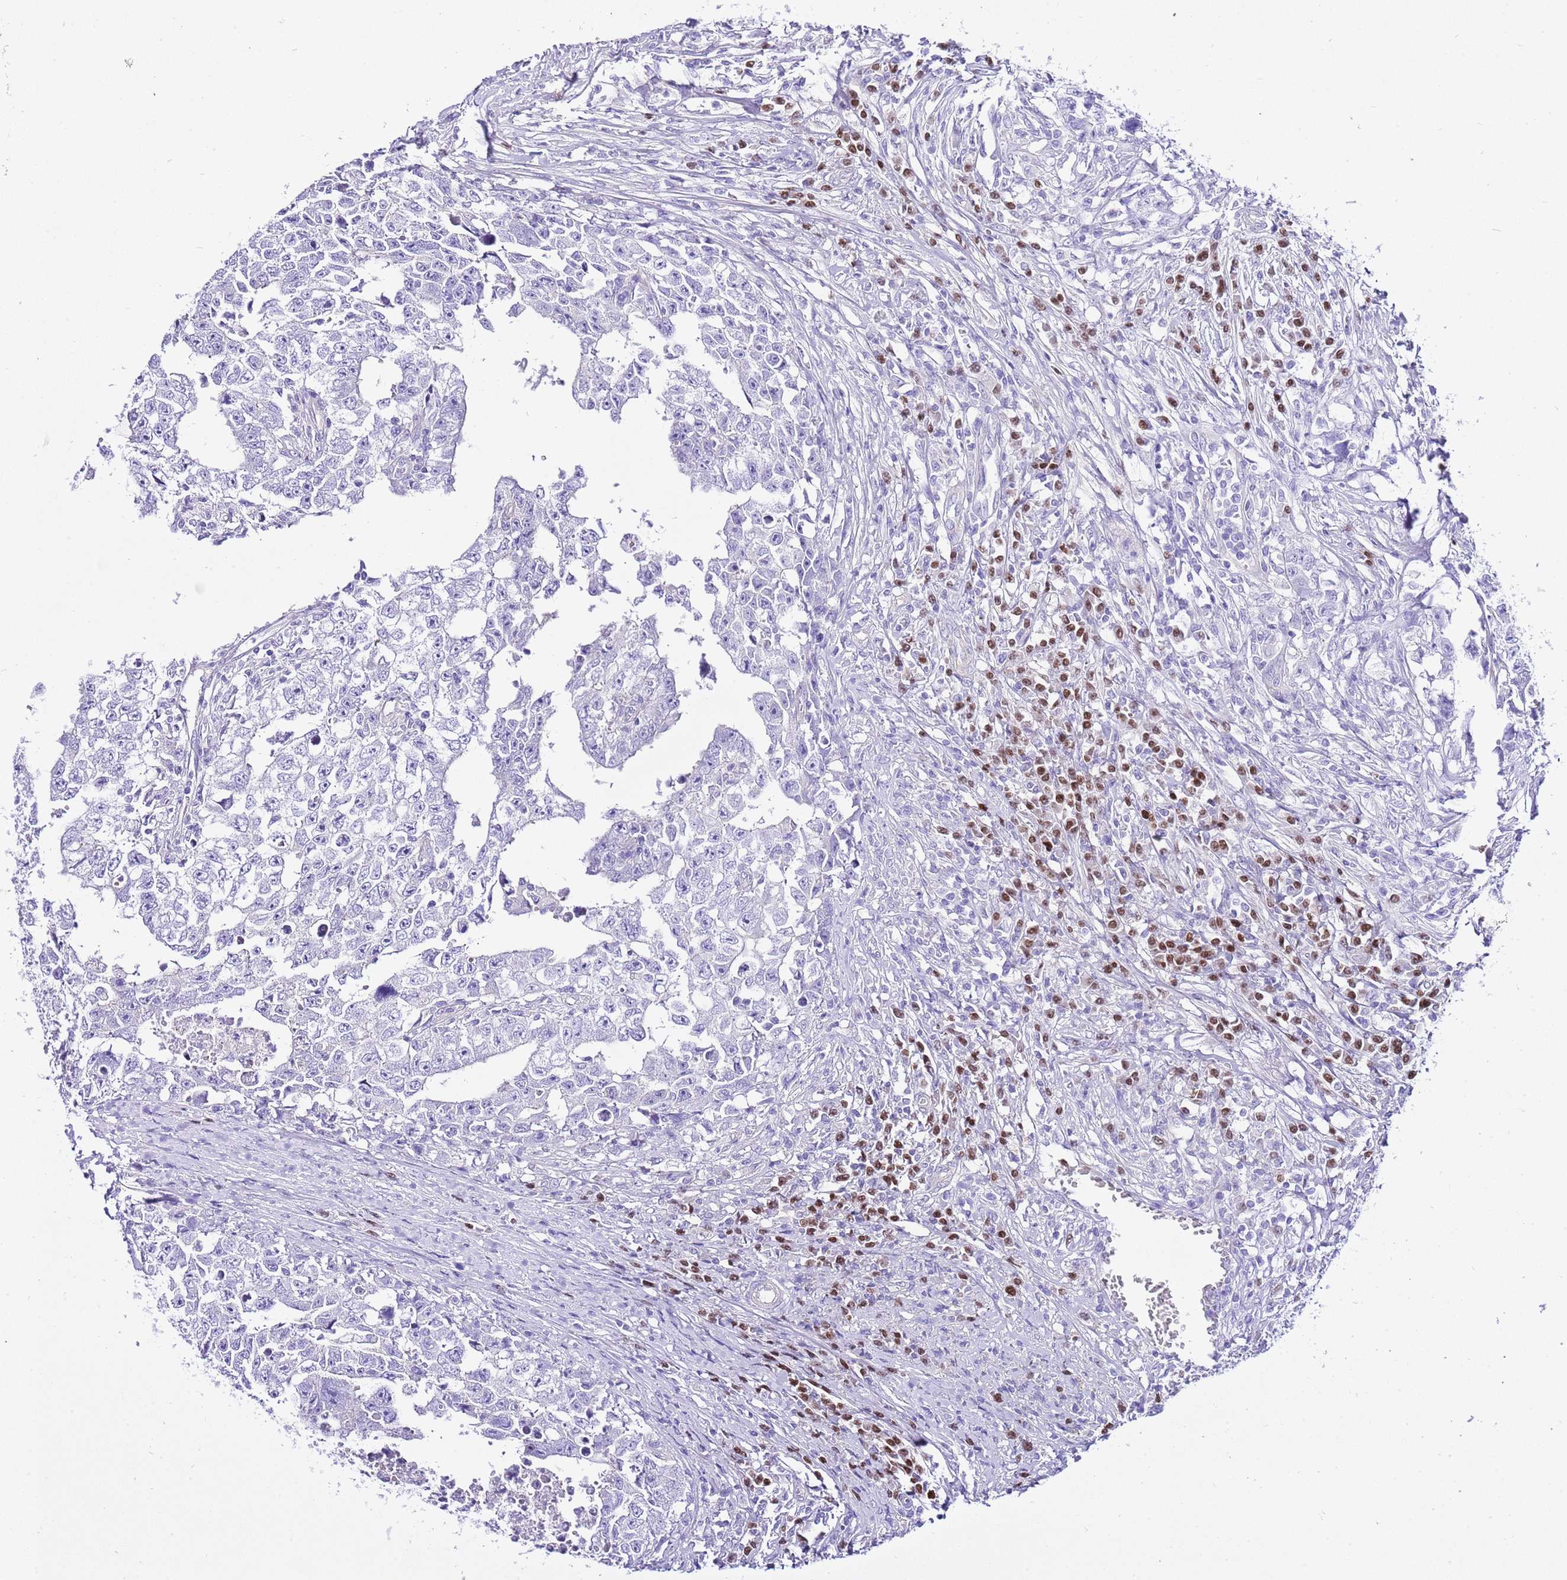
{"staining": {"intensity": "negative", "quantity": "none", "location": "none"}, "tissue": "testis cancer", "cell_type": "Tumor cells", "image_type": "cancer", "snomed": [{"axis": "morphology", "description": "Carcinoma, Embryonal, NOS"}, {"axis": "topography", "description": "Testis"}], "caption": "A photomicrograph of testis cancer (embryonal carcinoma) stained for a protein demonstrates no brown staining in tumor cells.", "gene": "BHLHA15", "patient": {"sex": "male", "age": 25}}